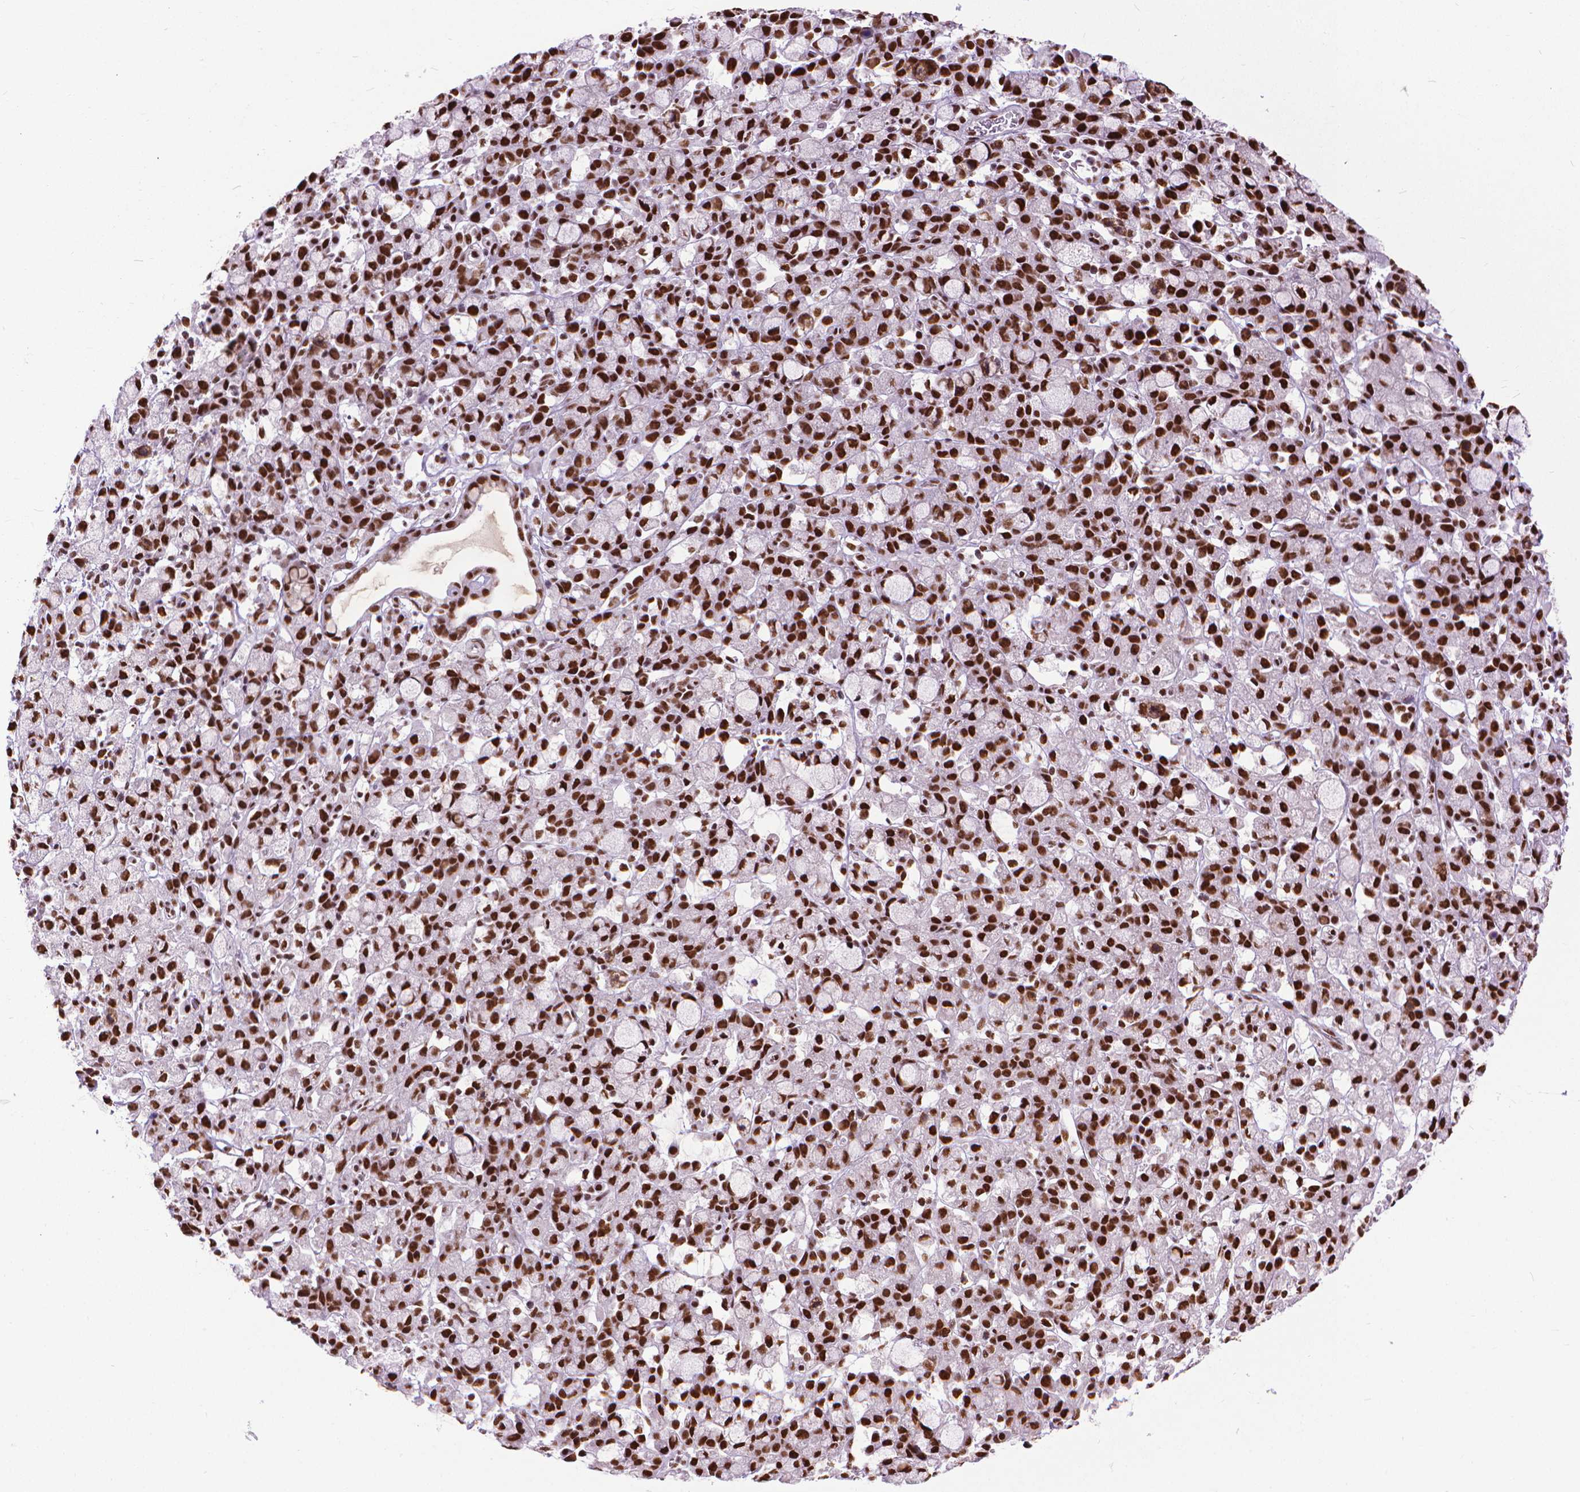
{"staining": {"intensity": "strong", "quantity": ">75%", "location": "nuclear"}, "tissue": "stomach cancer", "cell_type": "Tumor cells", "image_type": "cancer", "snomed": [{"axis": "morphology", "description": "Adenocarcinoma, NOS"}, {"axis": "topography", "description": "Stomach"}], "caption": "IHC of adenocarcinoma (stomach) exhibits high levels of strong nuclear expression in about >75% of tumor cells.", "gene": "AKAP8", "patient": {"sex": "male", "age": 58}}